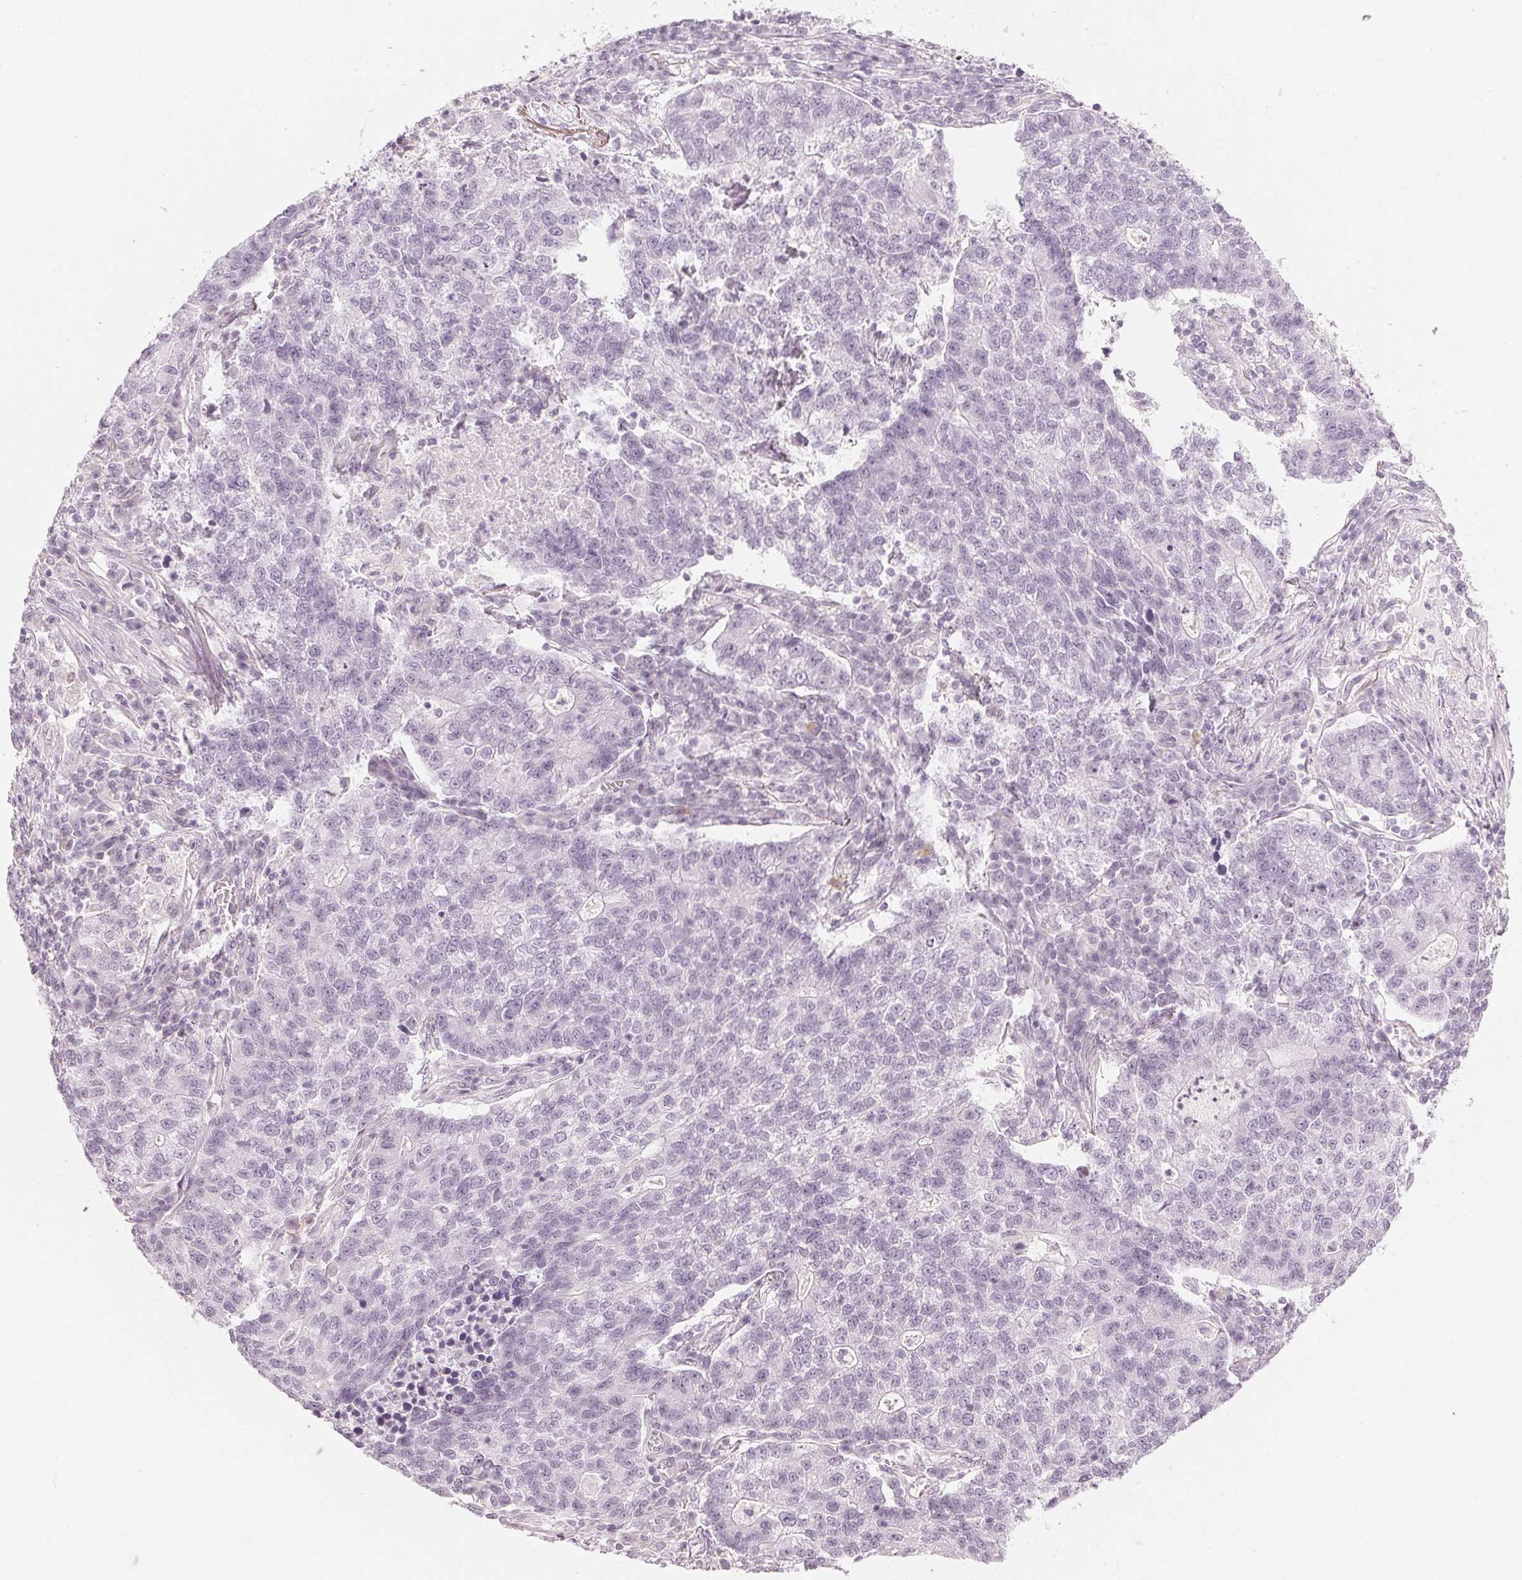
{"staining": {"intensity": "negative", "quantity": "none", "location": "none"}, "tissue": "lung cancer", "cell_type": "Tumor cells", "image_type": "cancer", "snomed": [{"axis": "morphology", "description": "Adenocarcinoma, NOS"}, {"axis": "topography", "description": "Lung"}], "caption": "Tumor cells are negative for protein expression in human lung adenocarcinoma.", "gene": "APLP1", "patient": {"sex": "male", "age": 57}}